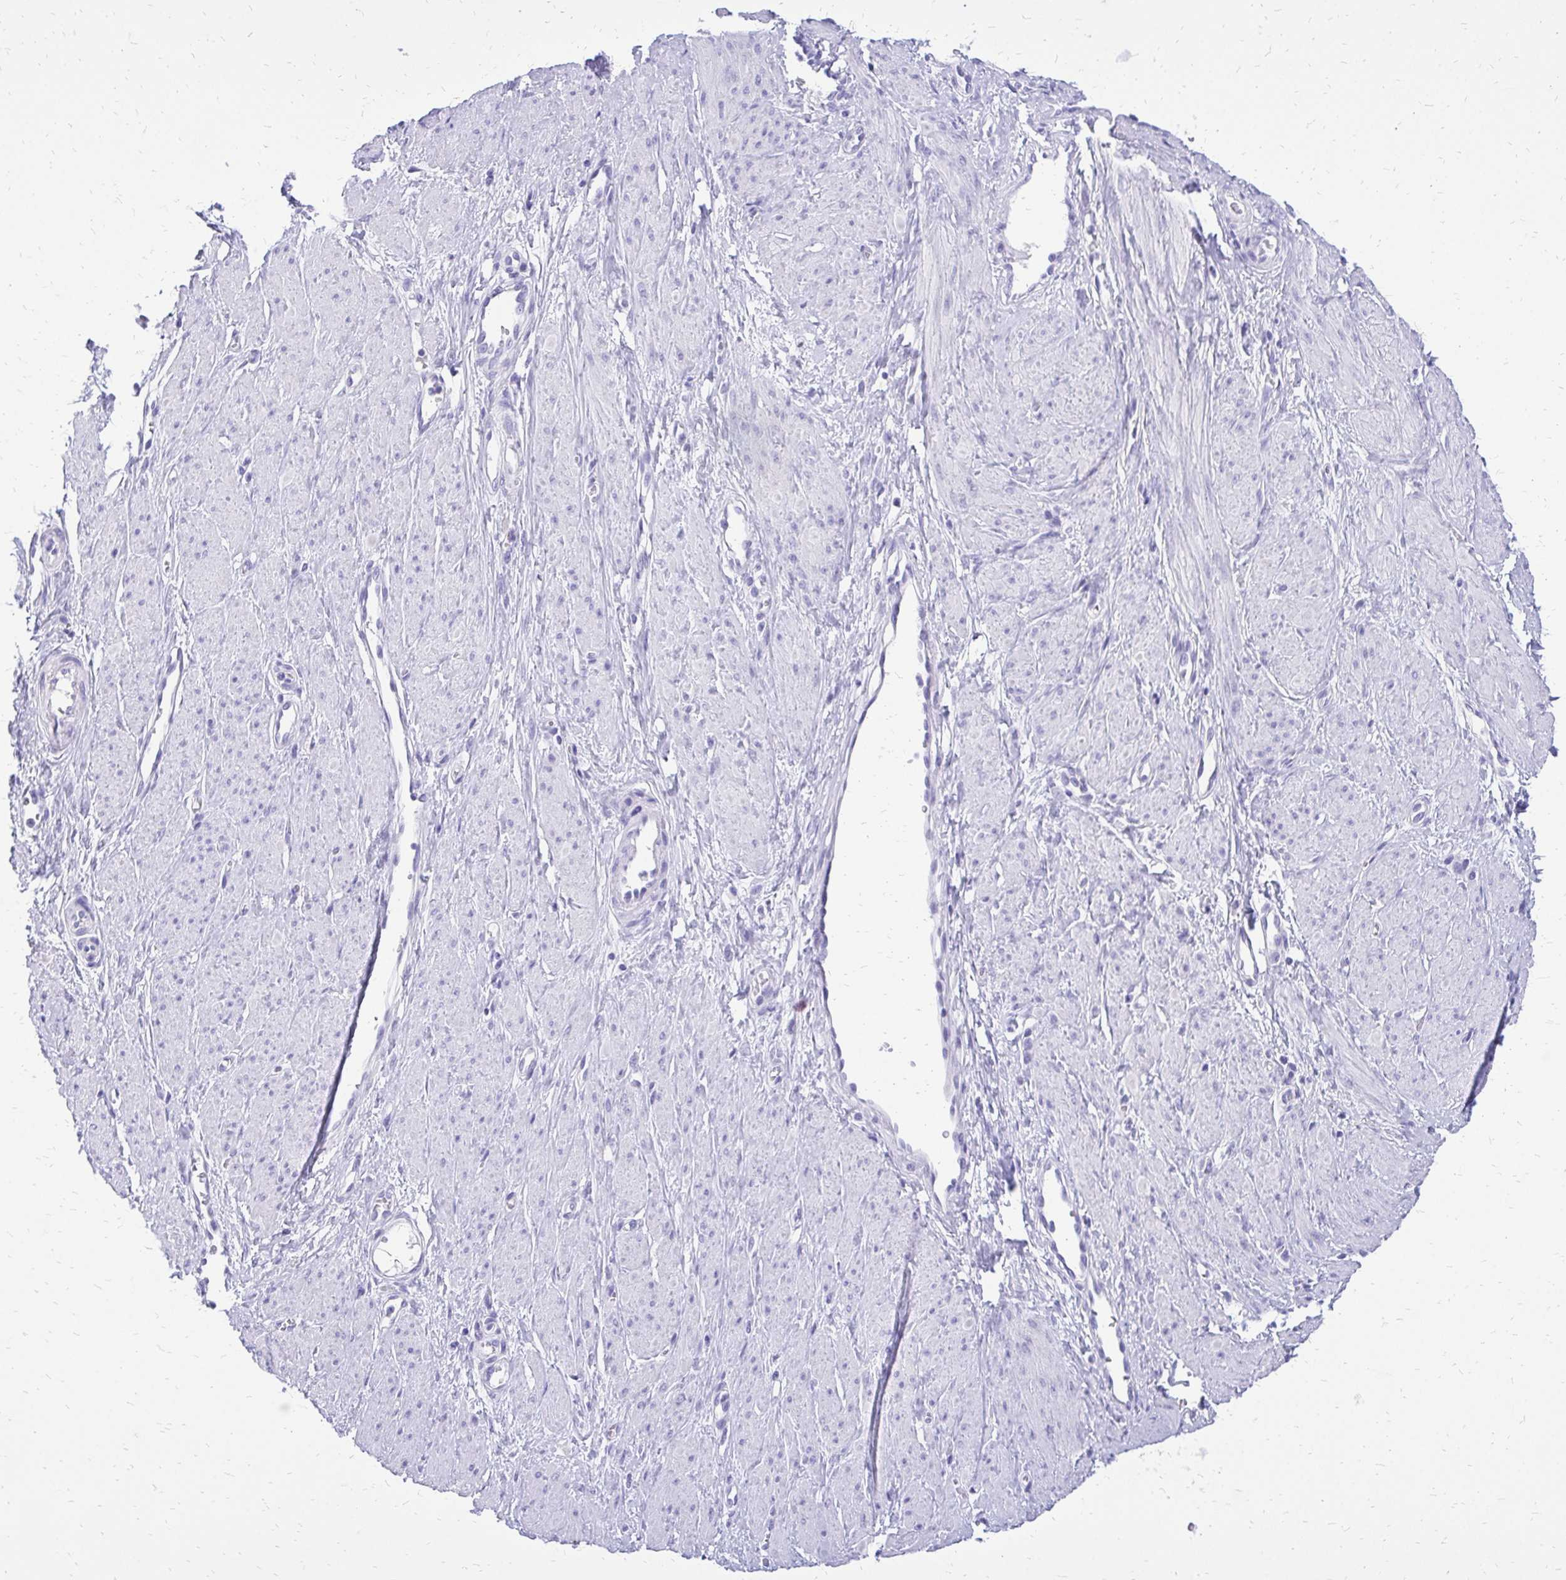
{"staining": {"intensity": "negative", "quantity": "none", "location": "none"}, "tissue": "smooth muscle", "cell_type": "Smooth muscle cells", "image_type": "normal", "snomed": [{"axis": "morphology", "description": "Normal tissue, NOS"}, {"axis": "topography", "description": "Smooth muscle"}, {"axis": "topography", "description": "Uterus"}], "caption": "Smooth muscle stained for a protein using immunohistochemistry (IHC) reveals no staining smooth muscle cells.", "gene": "SLC32A1", "patient": {"sex": "female", "age": 39}}